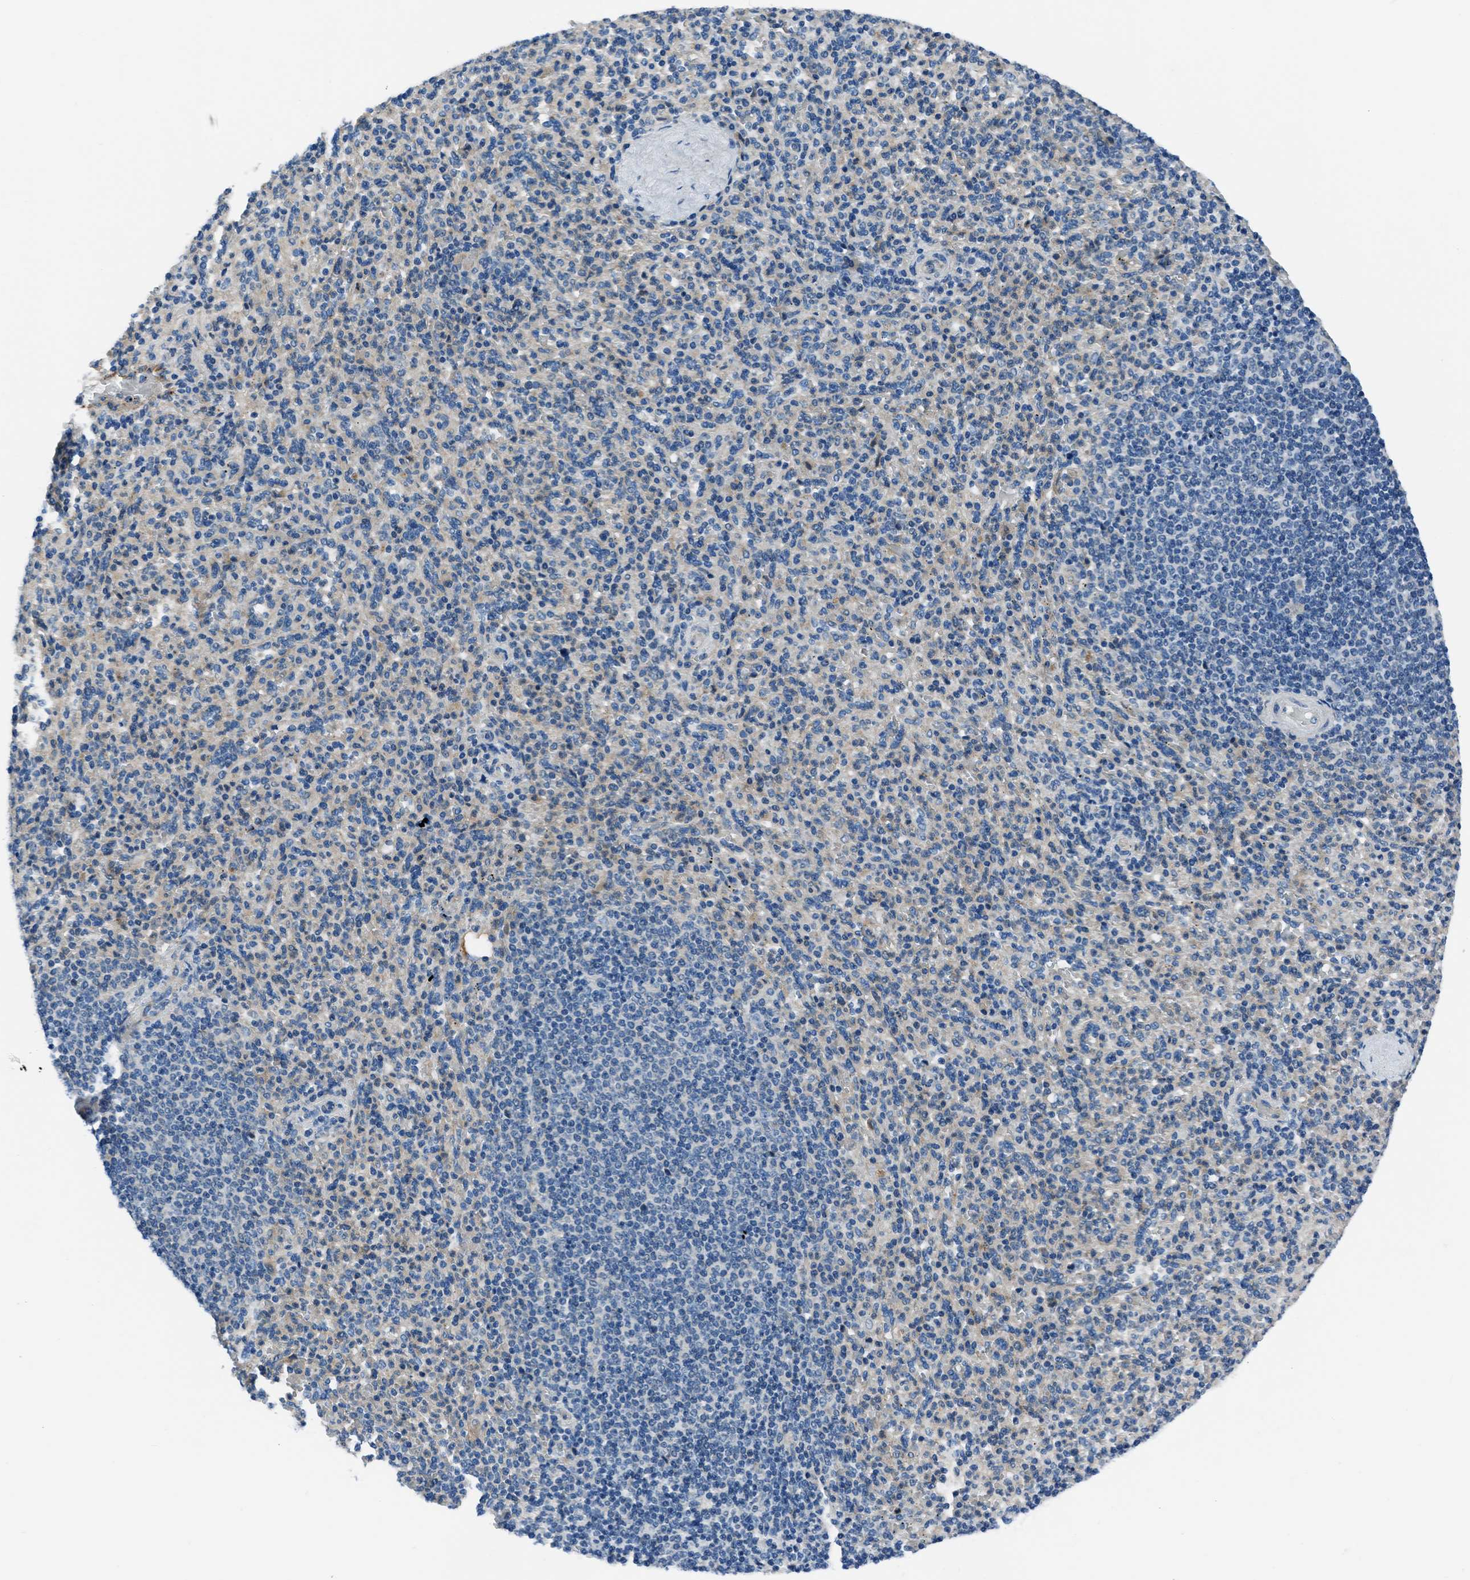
{"staining": {"intensity": "weak", "quantity": "<25%", "location": "cytoplasmic/membranous"}, "tissue": "spleen", "cell_type": "Cells in red pulp", "image_type": "normal", "snomed": [{"axis": "morphology", "description": "Normal tissue, NOS"}, {"axis": "topography", "description": "Spleen"}], "caption": "Immunohistochemistry of benign spleen displays no expression in cells in red pulp. (DAB IHC visualized using brightfield microscopy, high magnification).", "gene": "SLC38A6", "patient": {"sex": "male", "age": 36}}